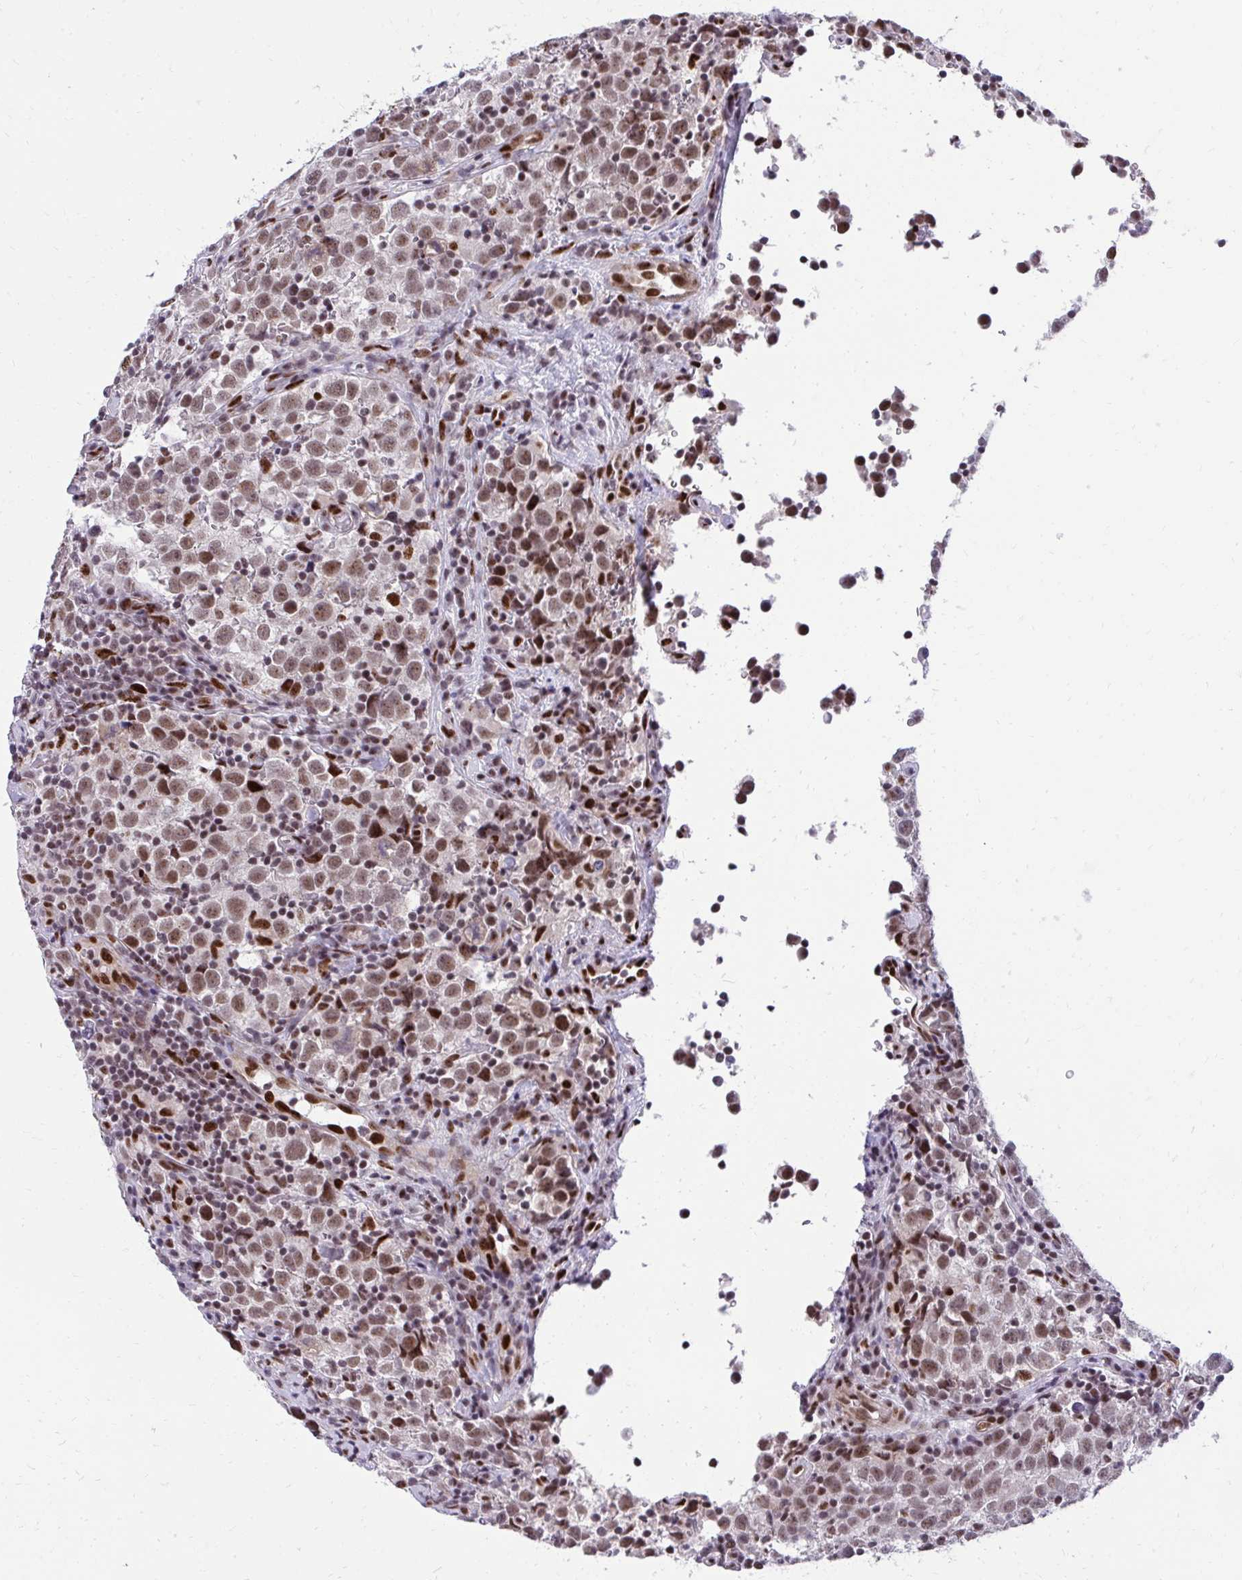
{"staining": {"intensity": "moderate", "quantity": ">75%", "location": "nuclear"}, "tissue": "testis cancer", "cell_type": "Tumor cells", "image_type": "cancer", "snomed": [{"axis": "morphology", "description": "Normal tissue, NOS"}, {"axis": "morphology", "description": "Seminoma, NOS"}, {"axis": "topography", "description": "Testis"}], "caption": "Immunohistochemical staining of human testis cancer shows moderate nuclear protein positivity in approximately >75% of tumor cells. Nuclei are stained in blue.", "gene": "HOXA4", "patient": {"sex": "male", "age": 43}}